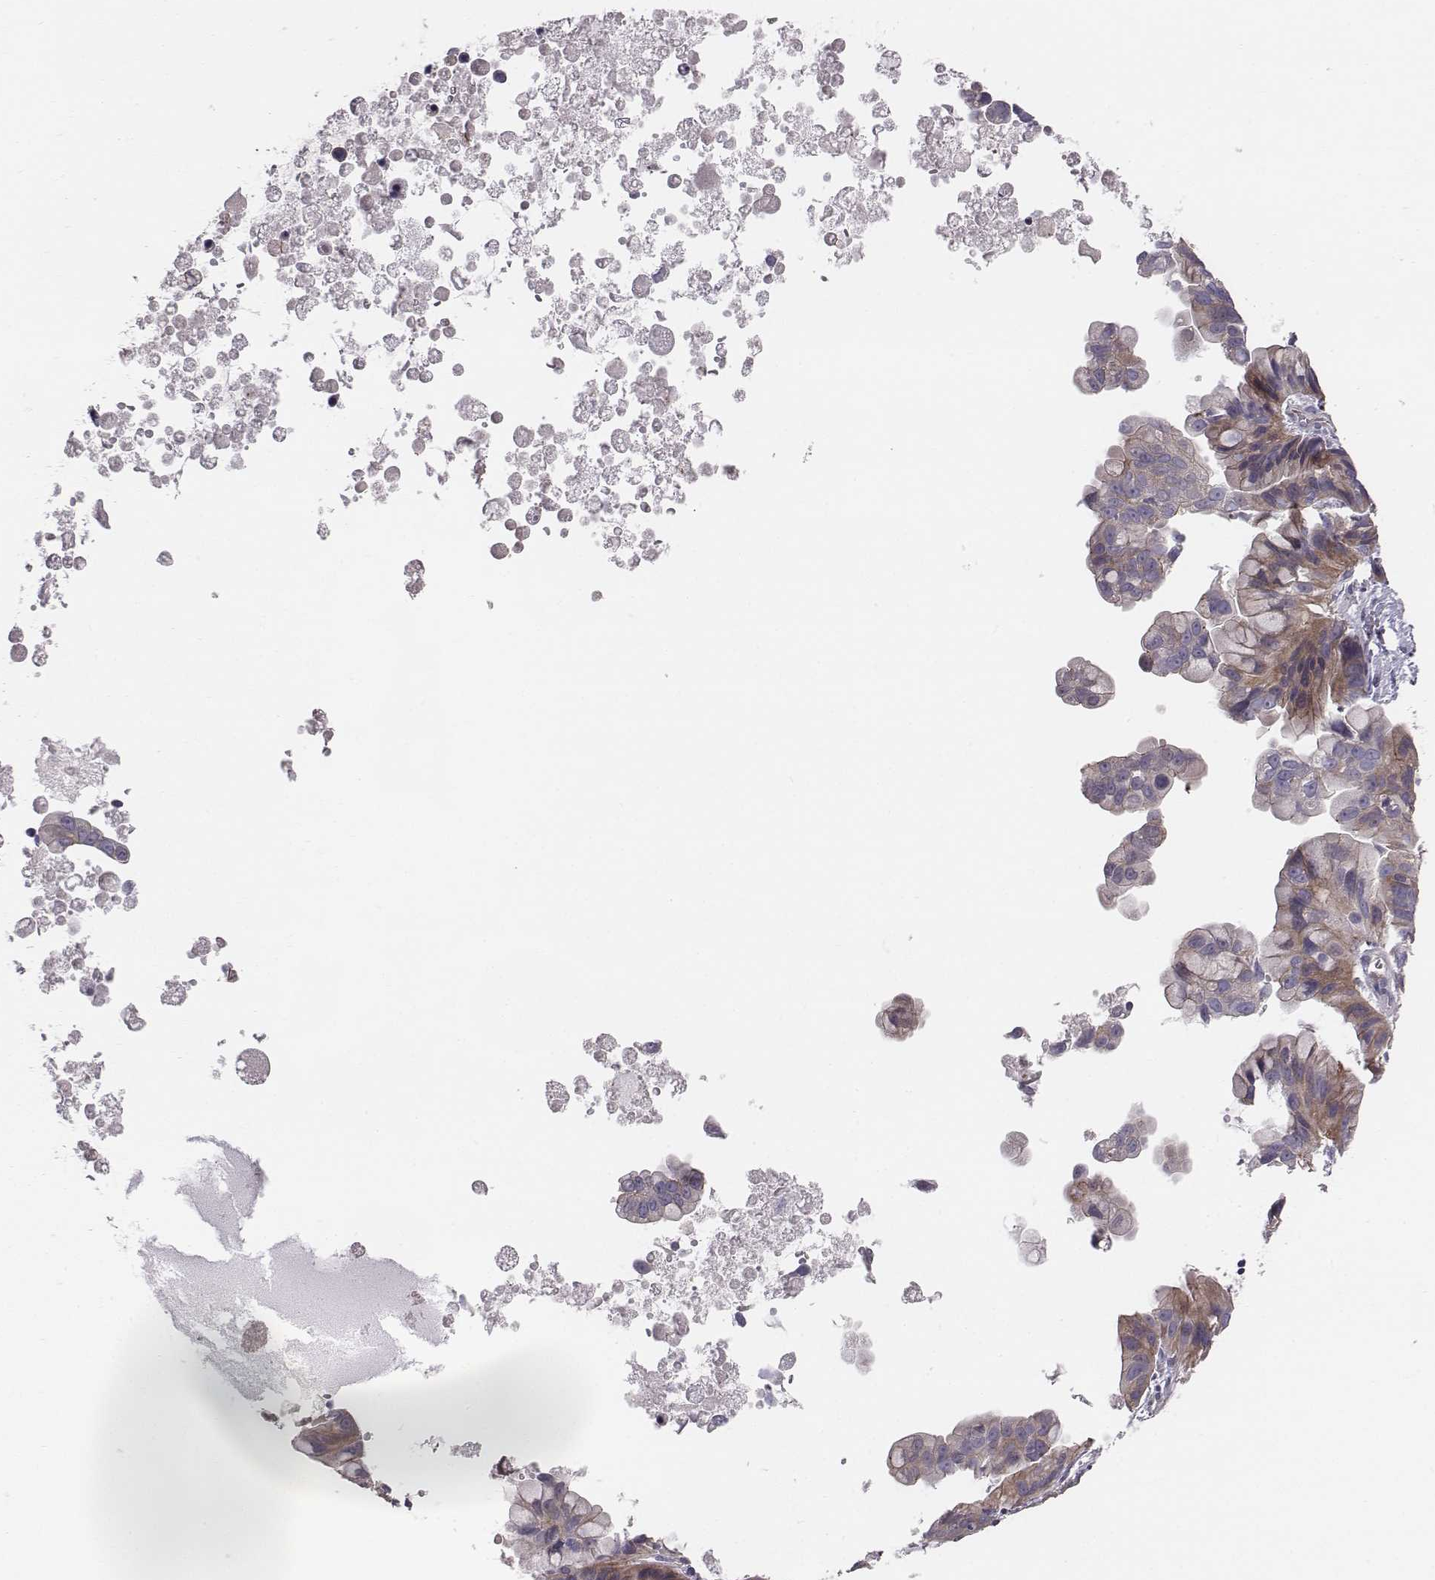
{"staining": {"intensity": "moderate", "quantity": ">75%", "location": "cytoplasmic/membranous"}, "tissue": "ovarian cancer", "cell_type": "Tumor cells", "image_type": "cancer", "snomed": [{"axis": "morphology", "description": "Cystadenocarcinoma, mucinous, NOS"}, {"axis": "topography", "description": "Ovary"}], "caption": "Immunohistochemical staining of ovarian cancer (mucinous cystadenocarcinoma) shows moderate cytoplasmic/membranous protein expression in about >75% of tumor cells. (DAB (3,3'-diaminobenzidine) = brown stain, brightfield microscopy at high magnification).", "gene": "PRKCZ", "patient": {"sex": "female", "age": 76}}